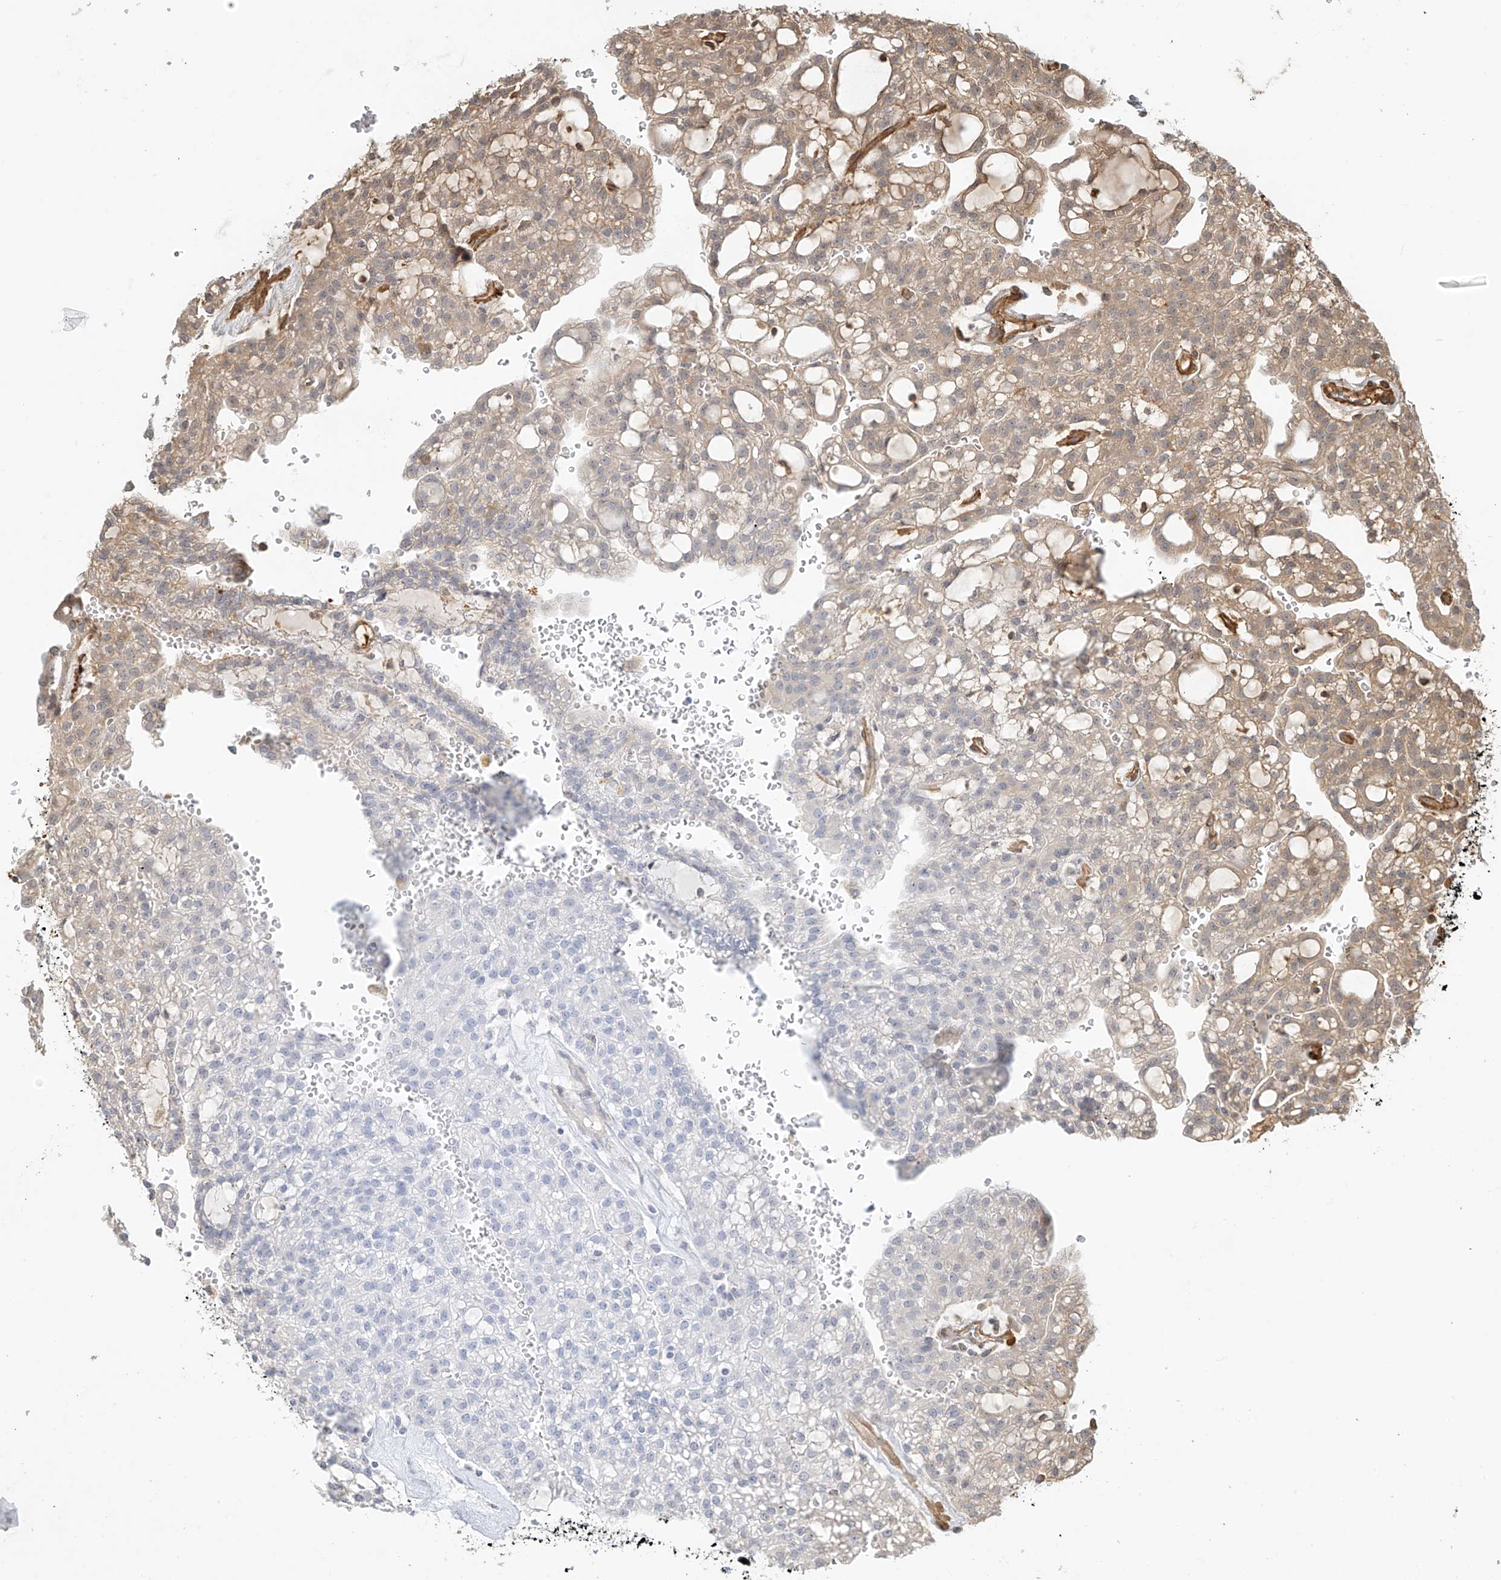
{"staining": {"intensity": "weak", "quantity": "25%-75%", "location": "cytoplasmic/membranous"}, "tissue": "renal cancer", "cell_type": "Tumor cells", "image_type": "cancer", "snomed": [{"axis": "morphology", "description": "Adenocarcinoma, NOS"}, {"axis": "topography", "description": "Kidney"}], "caption": "The immunohistochemical stain highlights weak cytoplasmic/membranous positivity in tumor cells of renal adenocarcinoma tissue.", "gene": "CSMD3", "patient": {"sex": "male", "age": 63}}